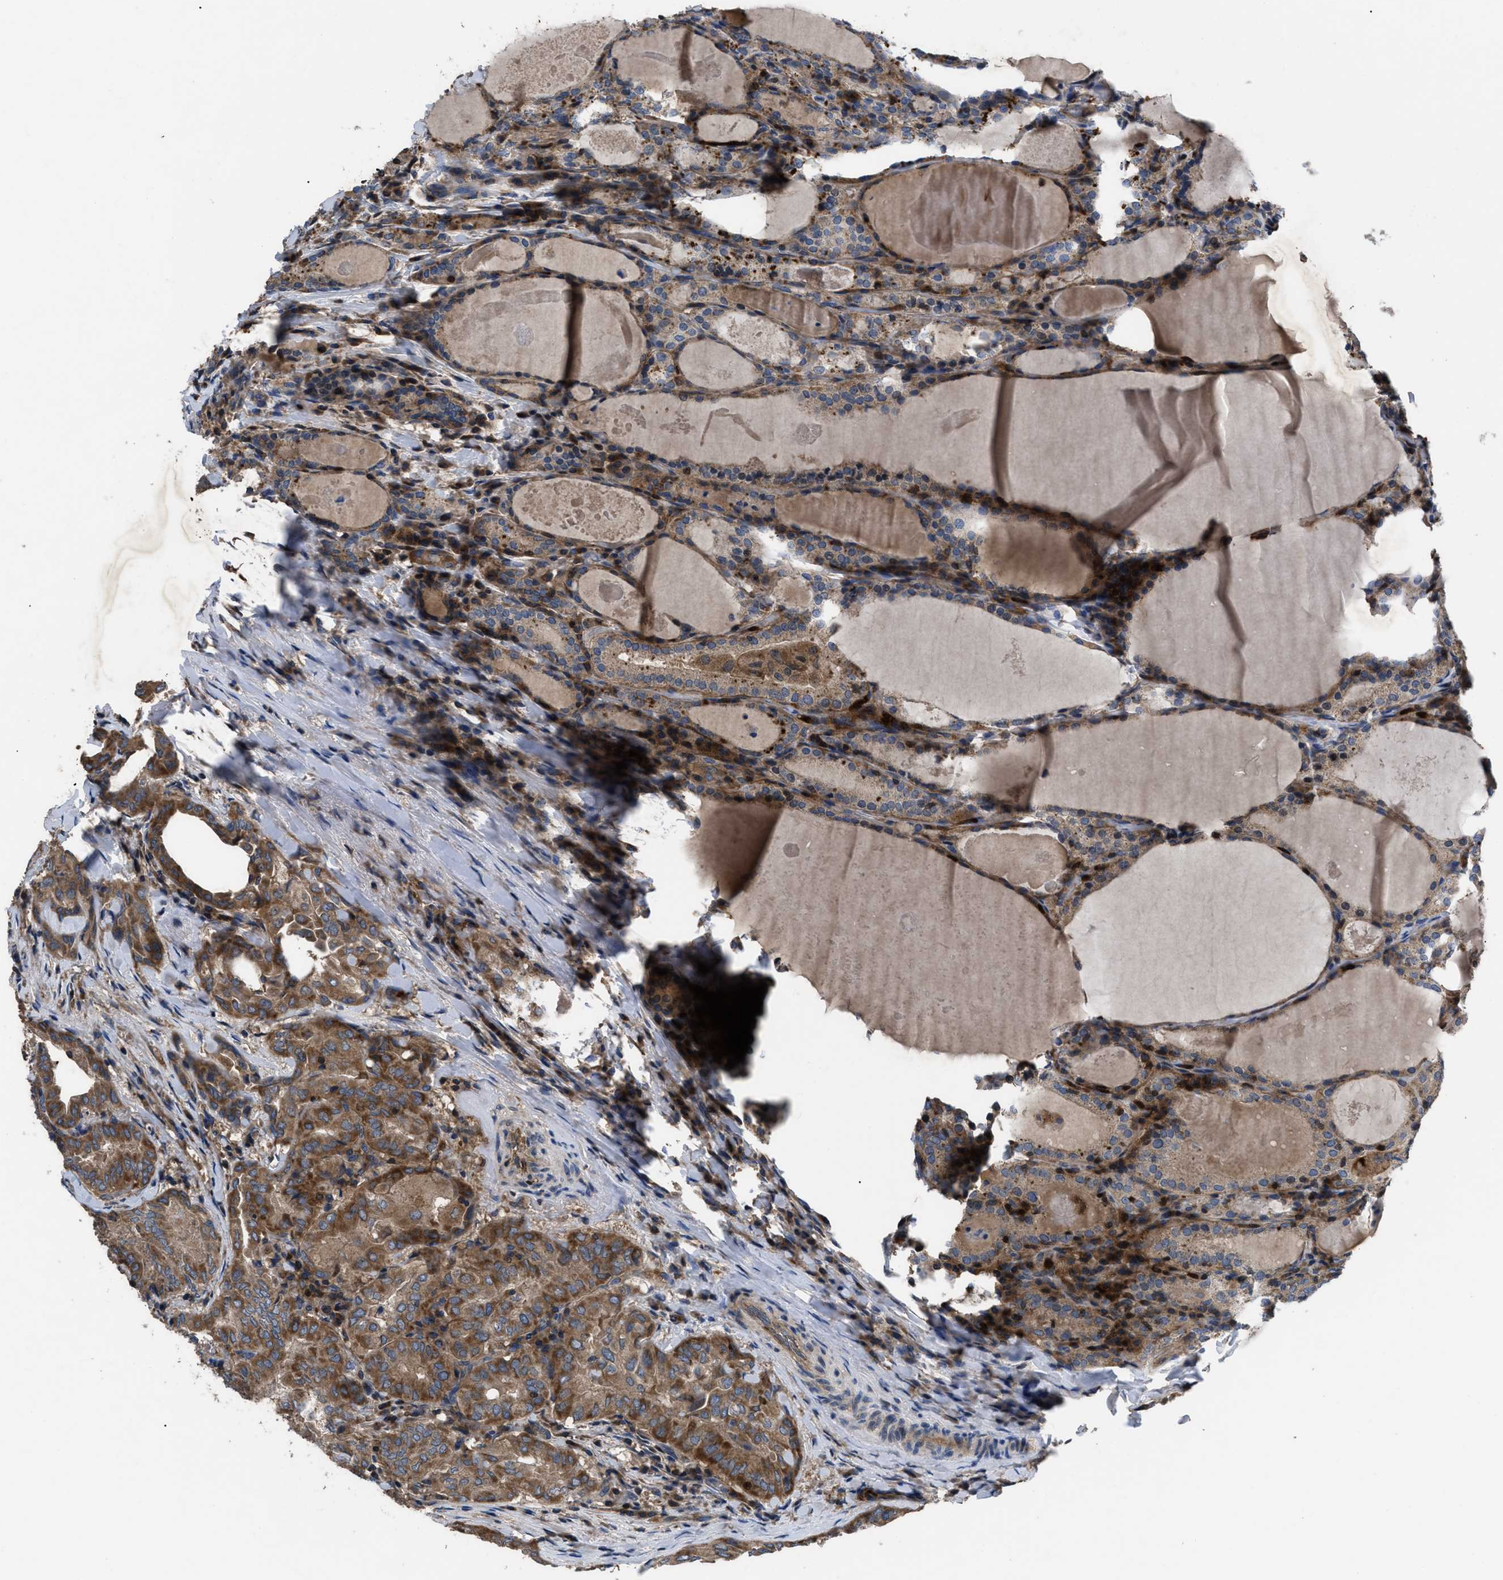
{"staining": {"intensity": "moderate", "quantity": ">75%", "location": "cytoplasmic/membranous"}, "tissue": "thyroid cancer", "cell_type": "Tumor cells", "image_type": "cancer", "snomed": [{"axis": "morphology", "description": "Papillary adenocarcinoma, NOS"}, {"axis": "topography", "description": "Thyroid gland"}], "caption": "Protein expression by IHC displays moderate cytoplasmic/membranous positivity in about >75% of tumor cells in thyroid papillary adenocarcinoma. (Brightfield microscopy of DAB IHC at high magnification).", "gene": "YBEY", "patient": {"sex": "female", "age": 42}}